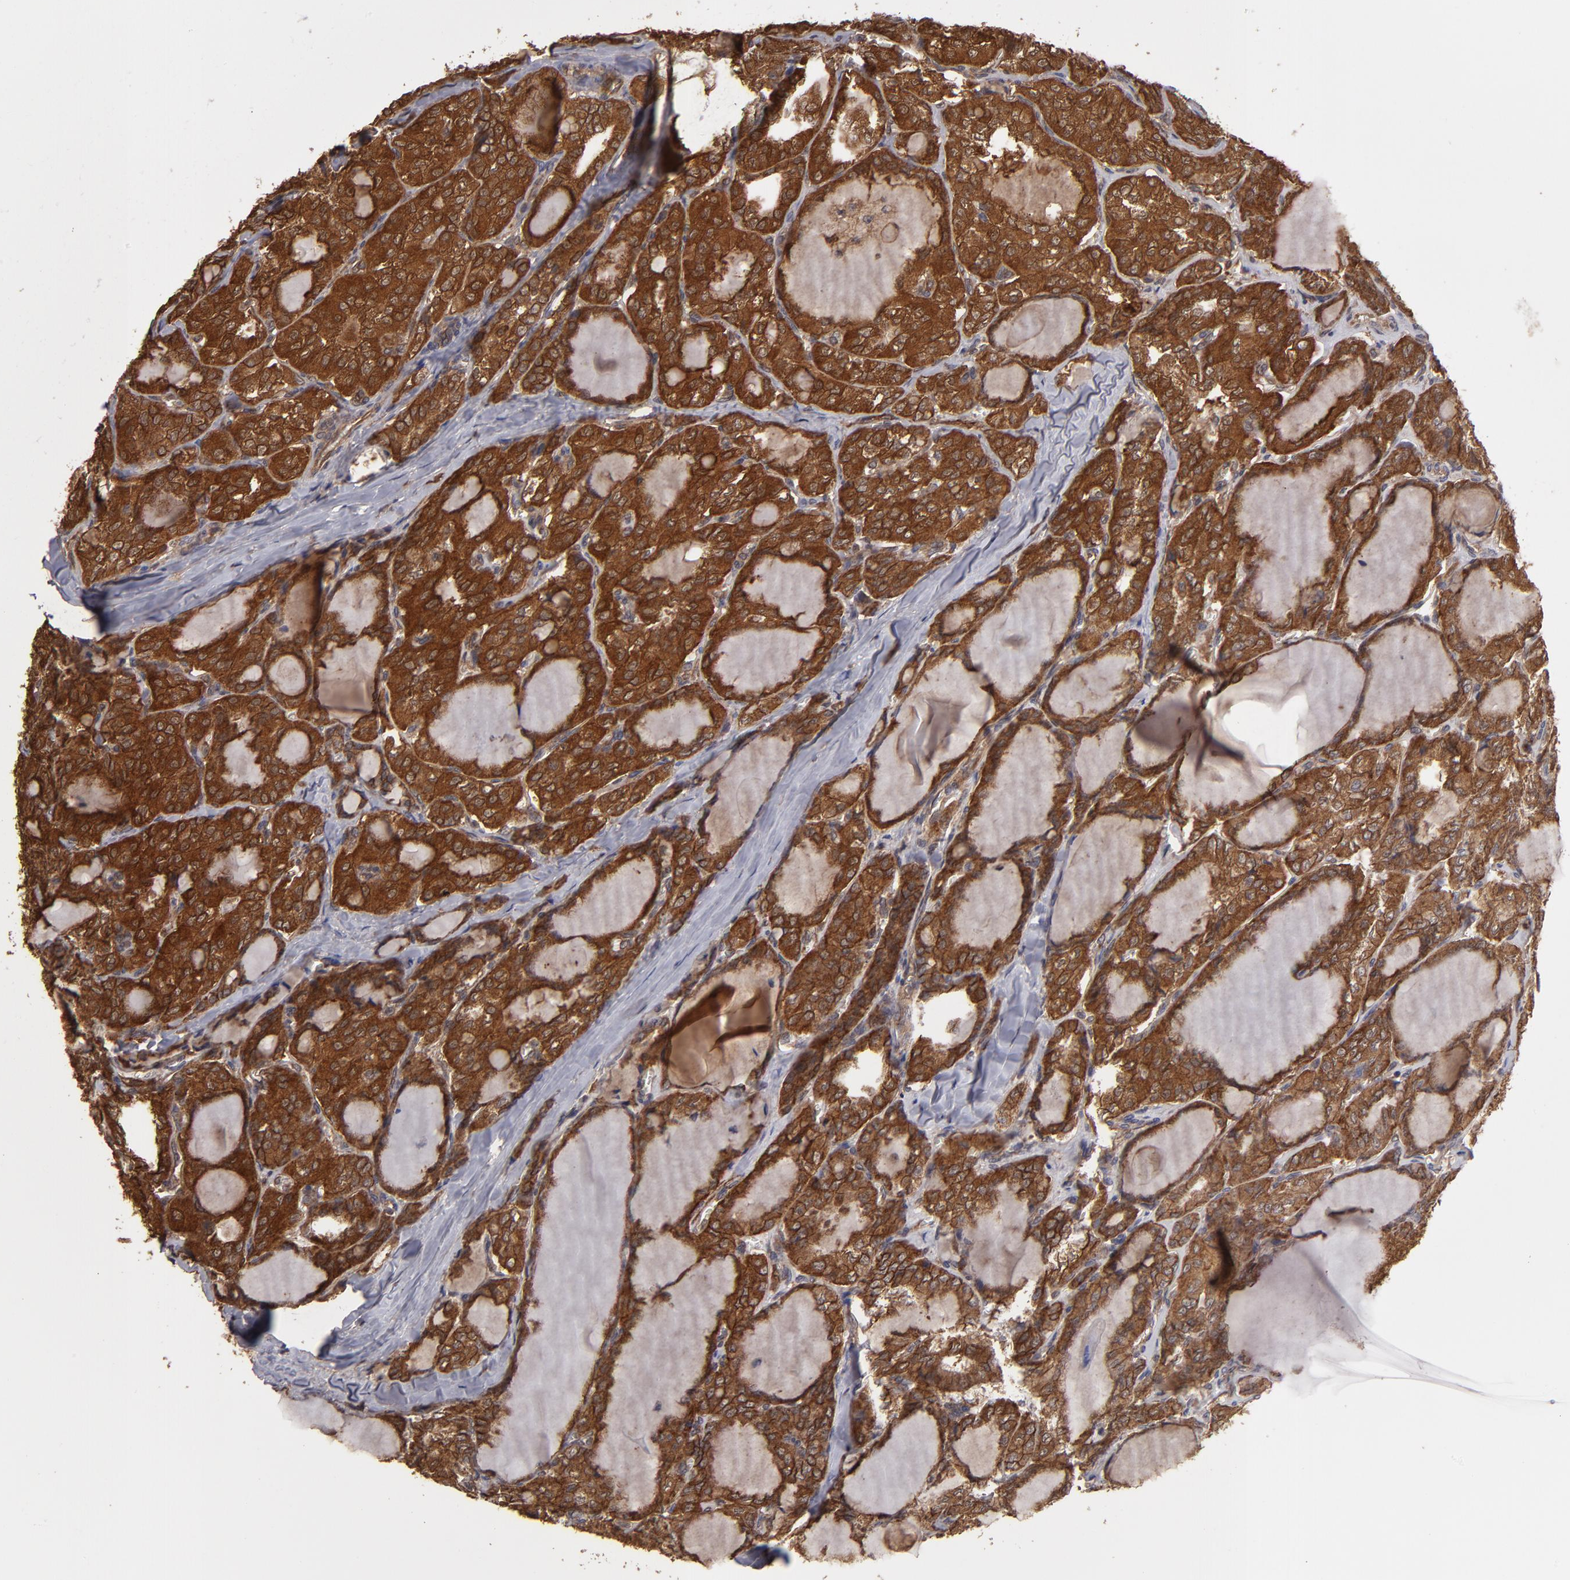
{"staining": {"intensity": "strong", "quantity": ">75%", "location": "cytoplasmic/membranous"}, "tissue": "thyroid cancer", "cell_type": "Tumor cells", "image_type": "cancer", "snomed": [{"axis": "morphology", "description": "Papillary adenocarcinoma, NOS"}, {"axis": "topography", "description": "Thyroid gland"}], "caption": "Brown immunohistochemical staining in thyroid cancer reveals strong cytoplasmic/membranous staining in about >75% of tumor cells.", "gene": "RPS6KA6", "patient": {"sex": "male", "age": 20}}